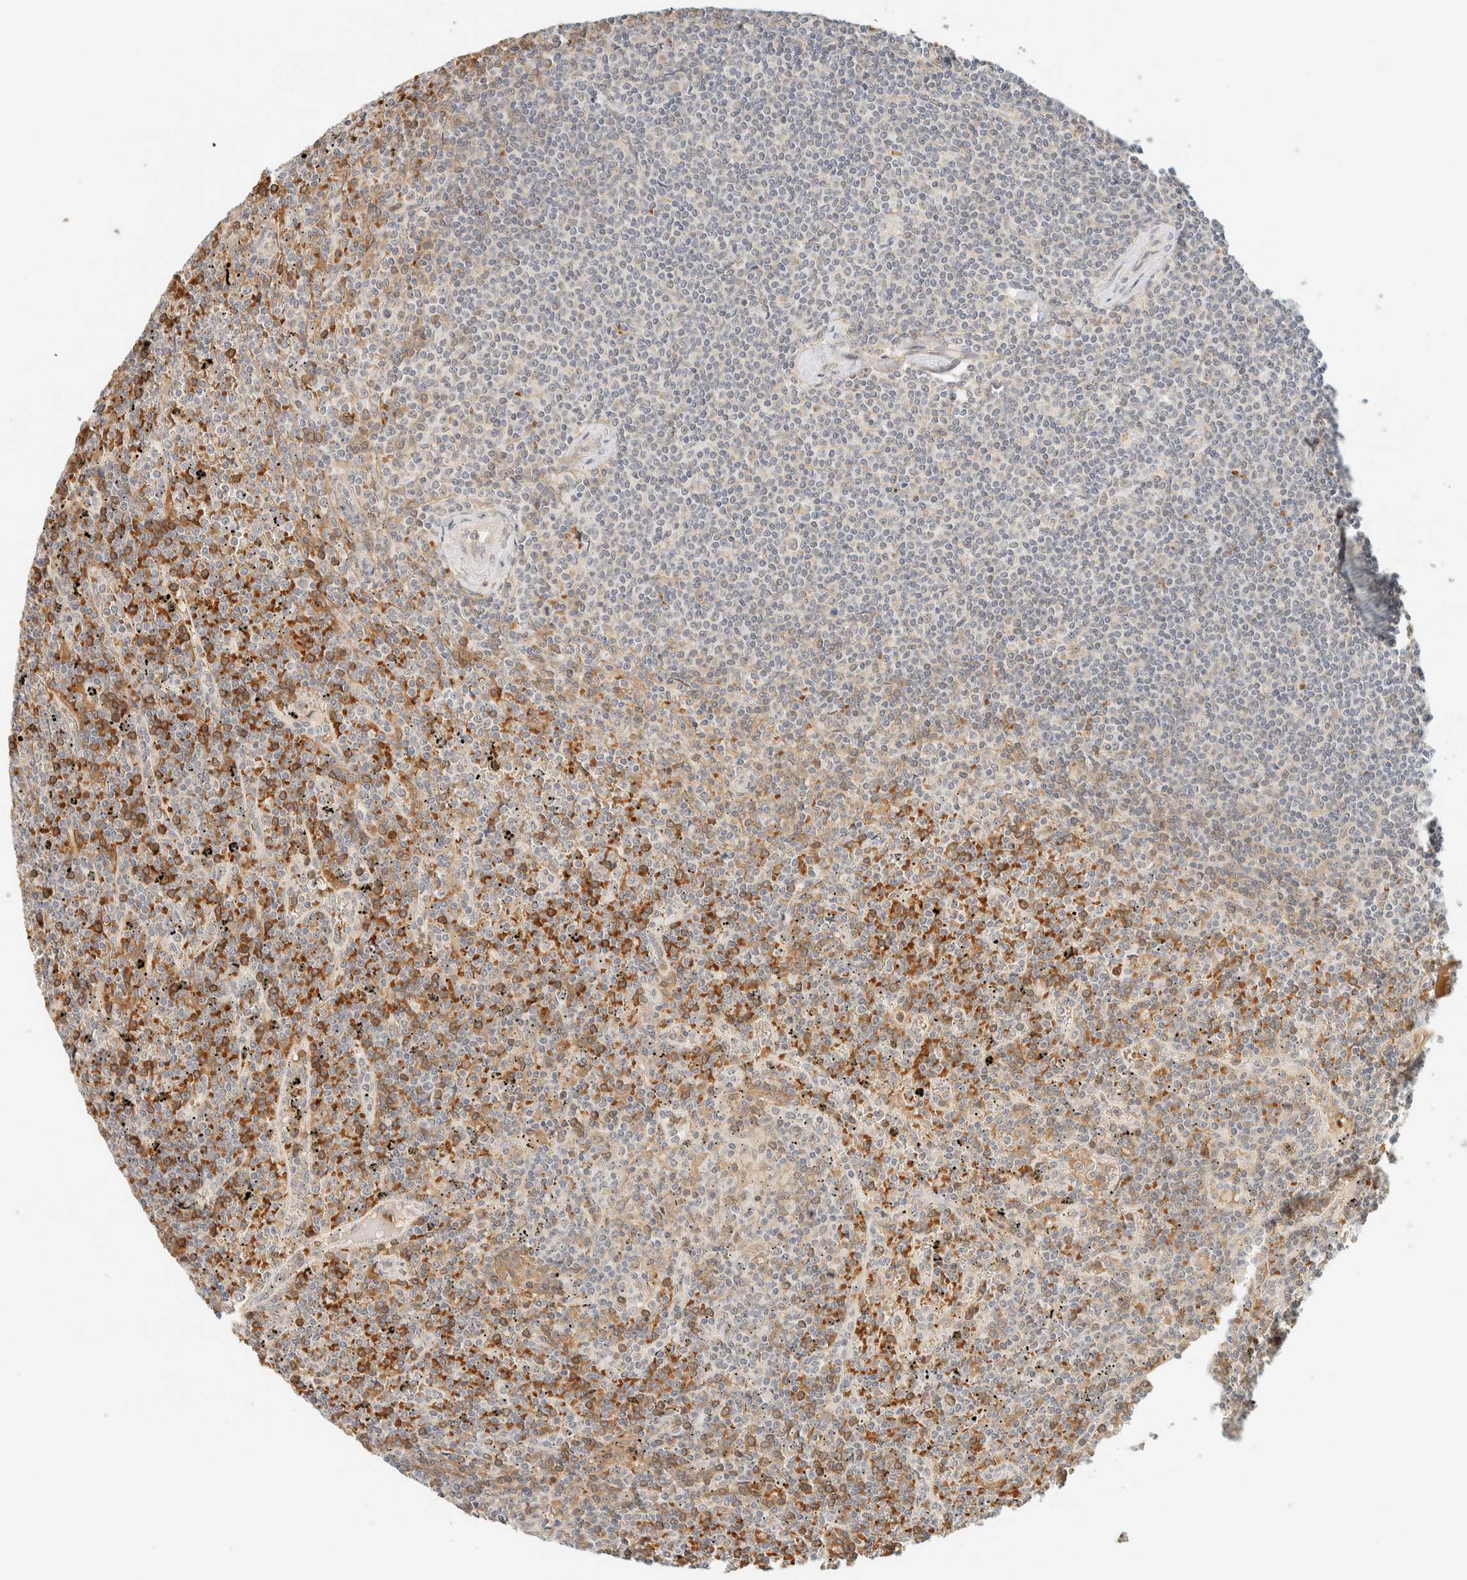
{"staining": {"intensity": "negative", "quantity": "none", "location": "none"}, "tissue": "lymphoma", "cell_type": "Tumor cells", "image_type": "cancer", "snomed": [{"axis": "morphology", "description": "Malignant lymphoma, non-Hodgkin's type, Low grade"}, {"axis": "topography", "description": "Spleen"}], "caption": "Immunohistochemical staining of human malignant lymphoma, non-Hodgkin's type (low-grade) demonstrates no significant expression in tumor cells.", "gene": "TNK1", "patient": {"sex": "female", "age": 19}}